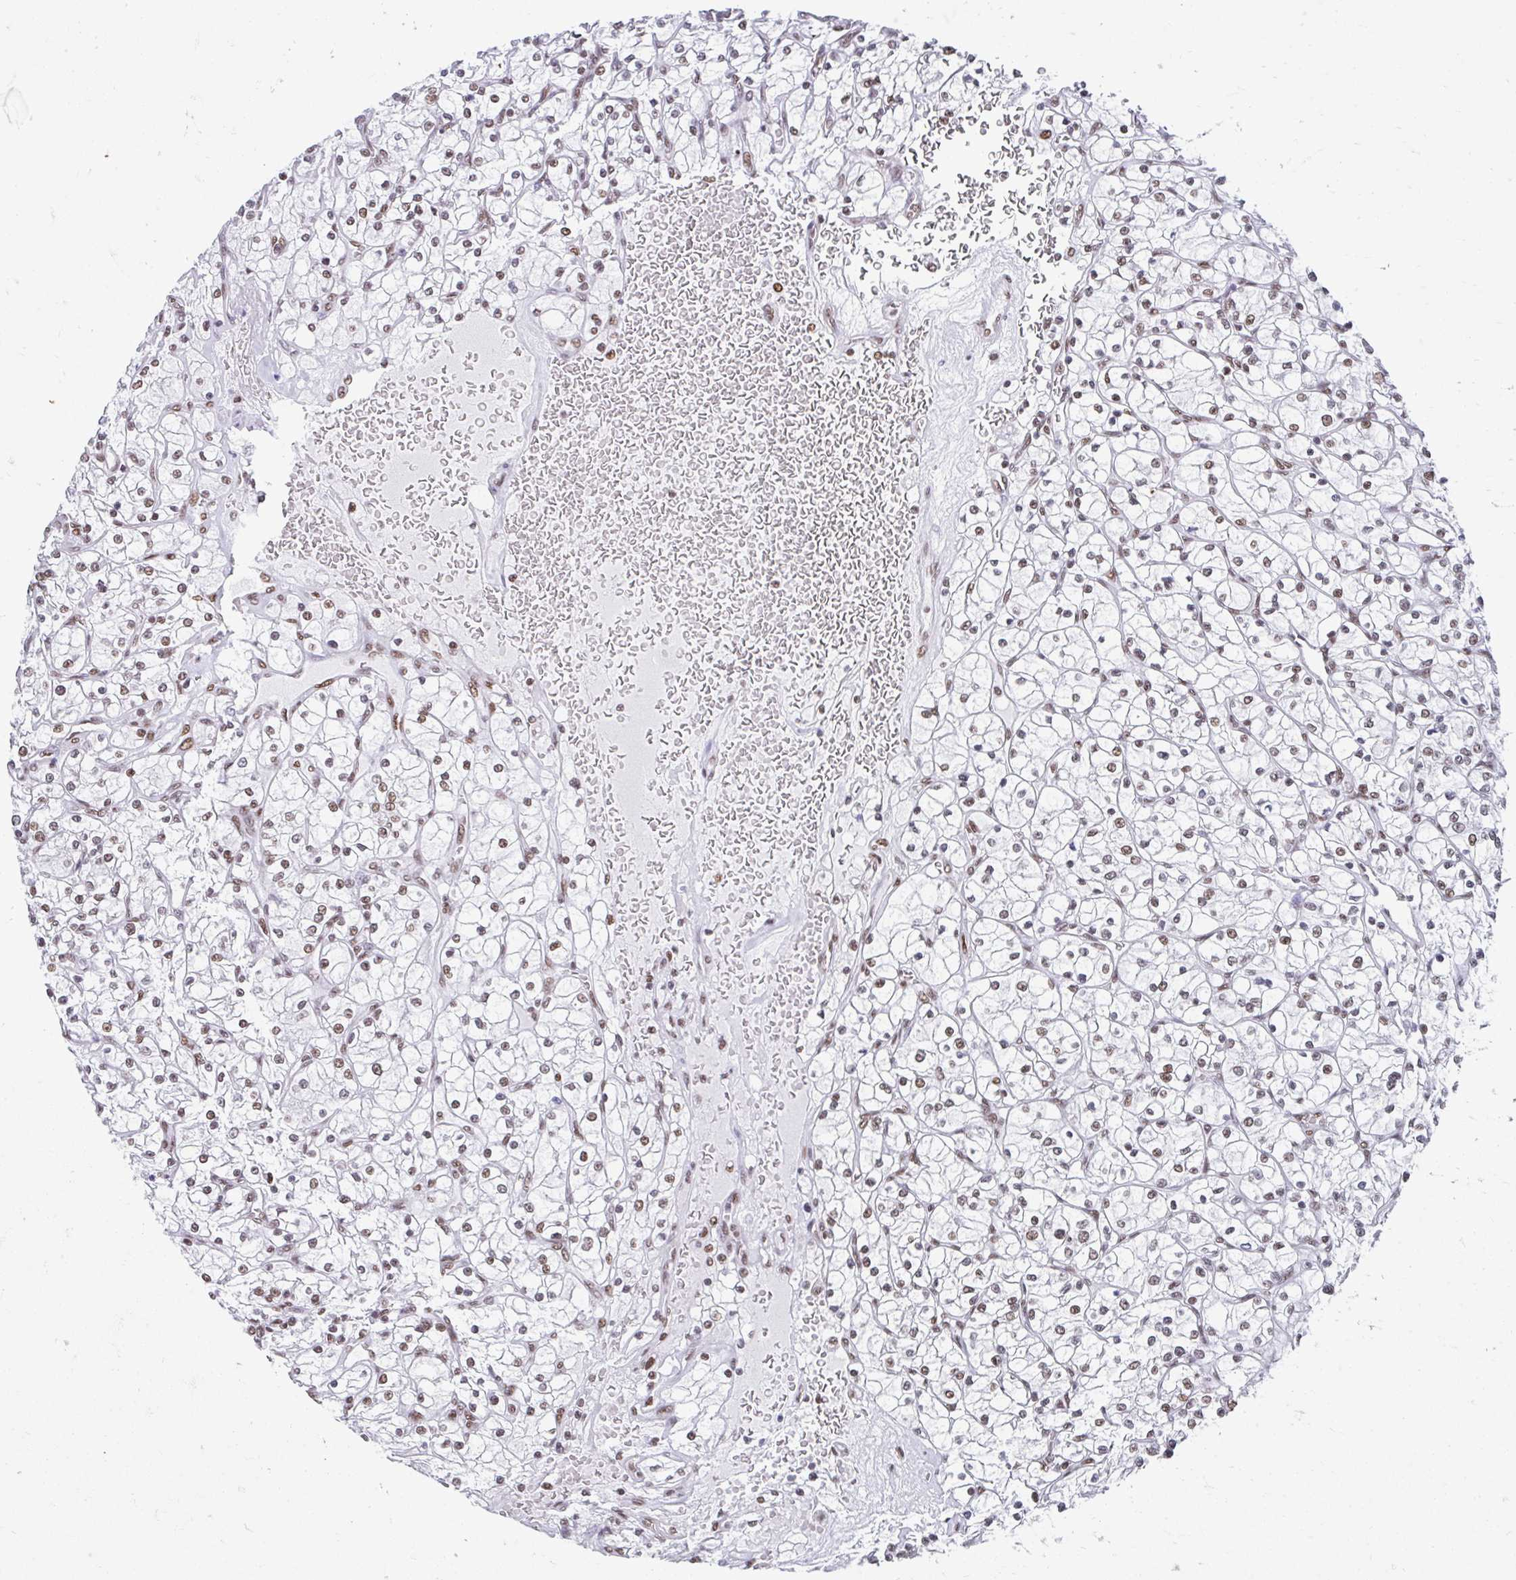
{"staining": {"intensity": "moderate", "quantity": "<25%", "location": "nuclear"}, "tissue": "renal cancer", "cell_type": "Tumor cells", "image_type": "cancer", "snomed": [{"axis": "morphology", "description": "Adenocarcinoma, NOS"}, {"axis": "topography", "description": "Kidney"}], "caption": "A micrograph showing moderate nuclear positivity in about <25% of tumor cells in renal cancer, as visualized by brown immunohistochemical staining.", "gene": "KHDRBS1", "patient": {"sex": "female", "age": 64}}